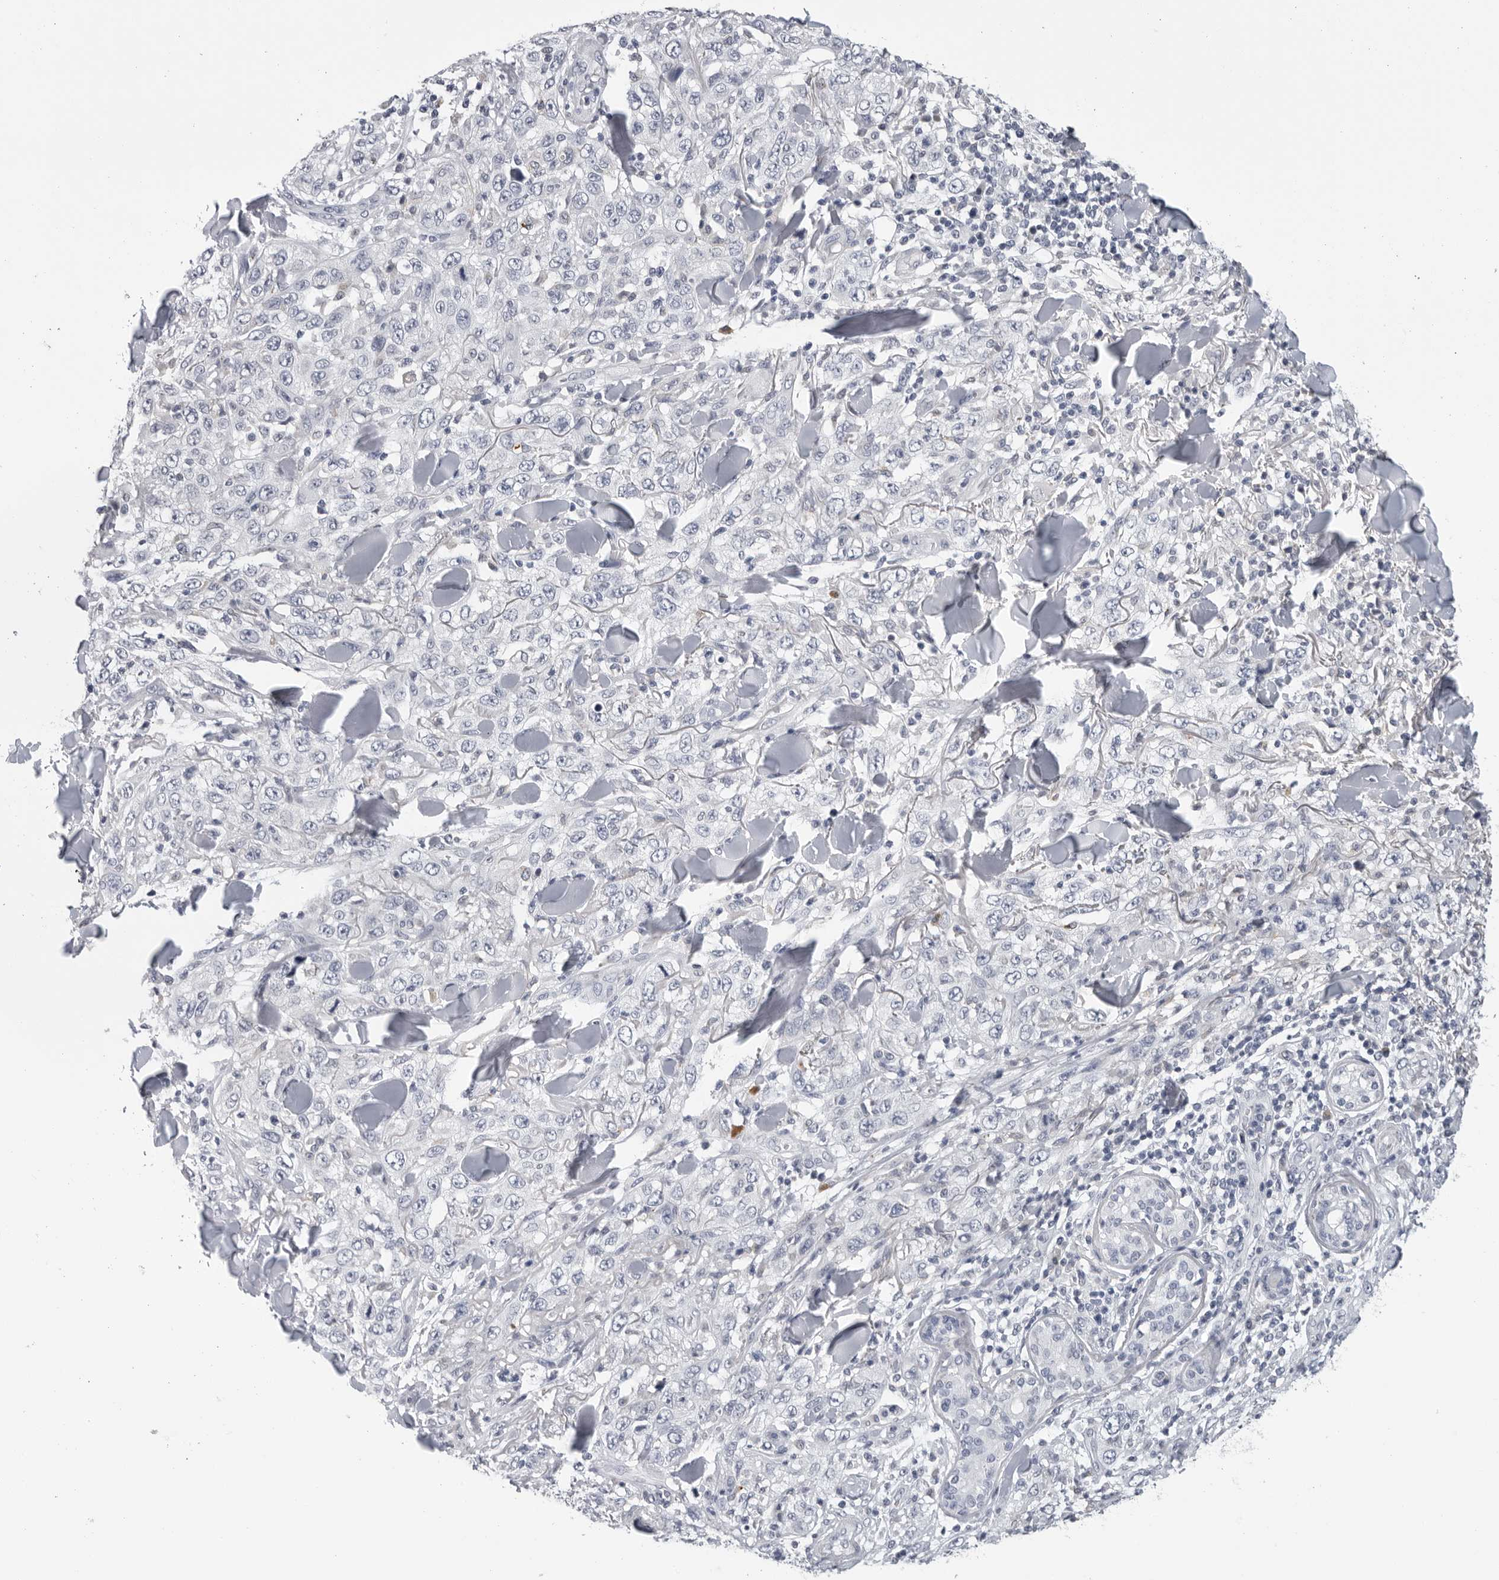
{"staining": {"intensity": "negative", "quantity": "none", "location": "none"}, "tissue": "skin cancer", "cell_type": "Tumor cells", "image_type": "cancer", "snomed": [{"axis": "morphology", "description": "Squamous cell carcinoma, NOS"}, {"axis": "topography", "description": "Skin"}], "caption": "Tumor cells show no significant staining in skin cancer (squamous cell carcinoma).", "gene": "ZNF502", "patient": {"sex": "female", "age": 88}}